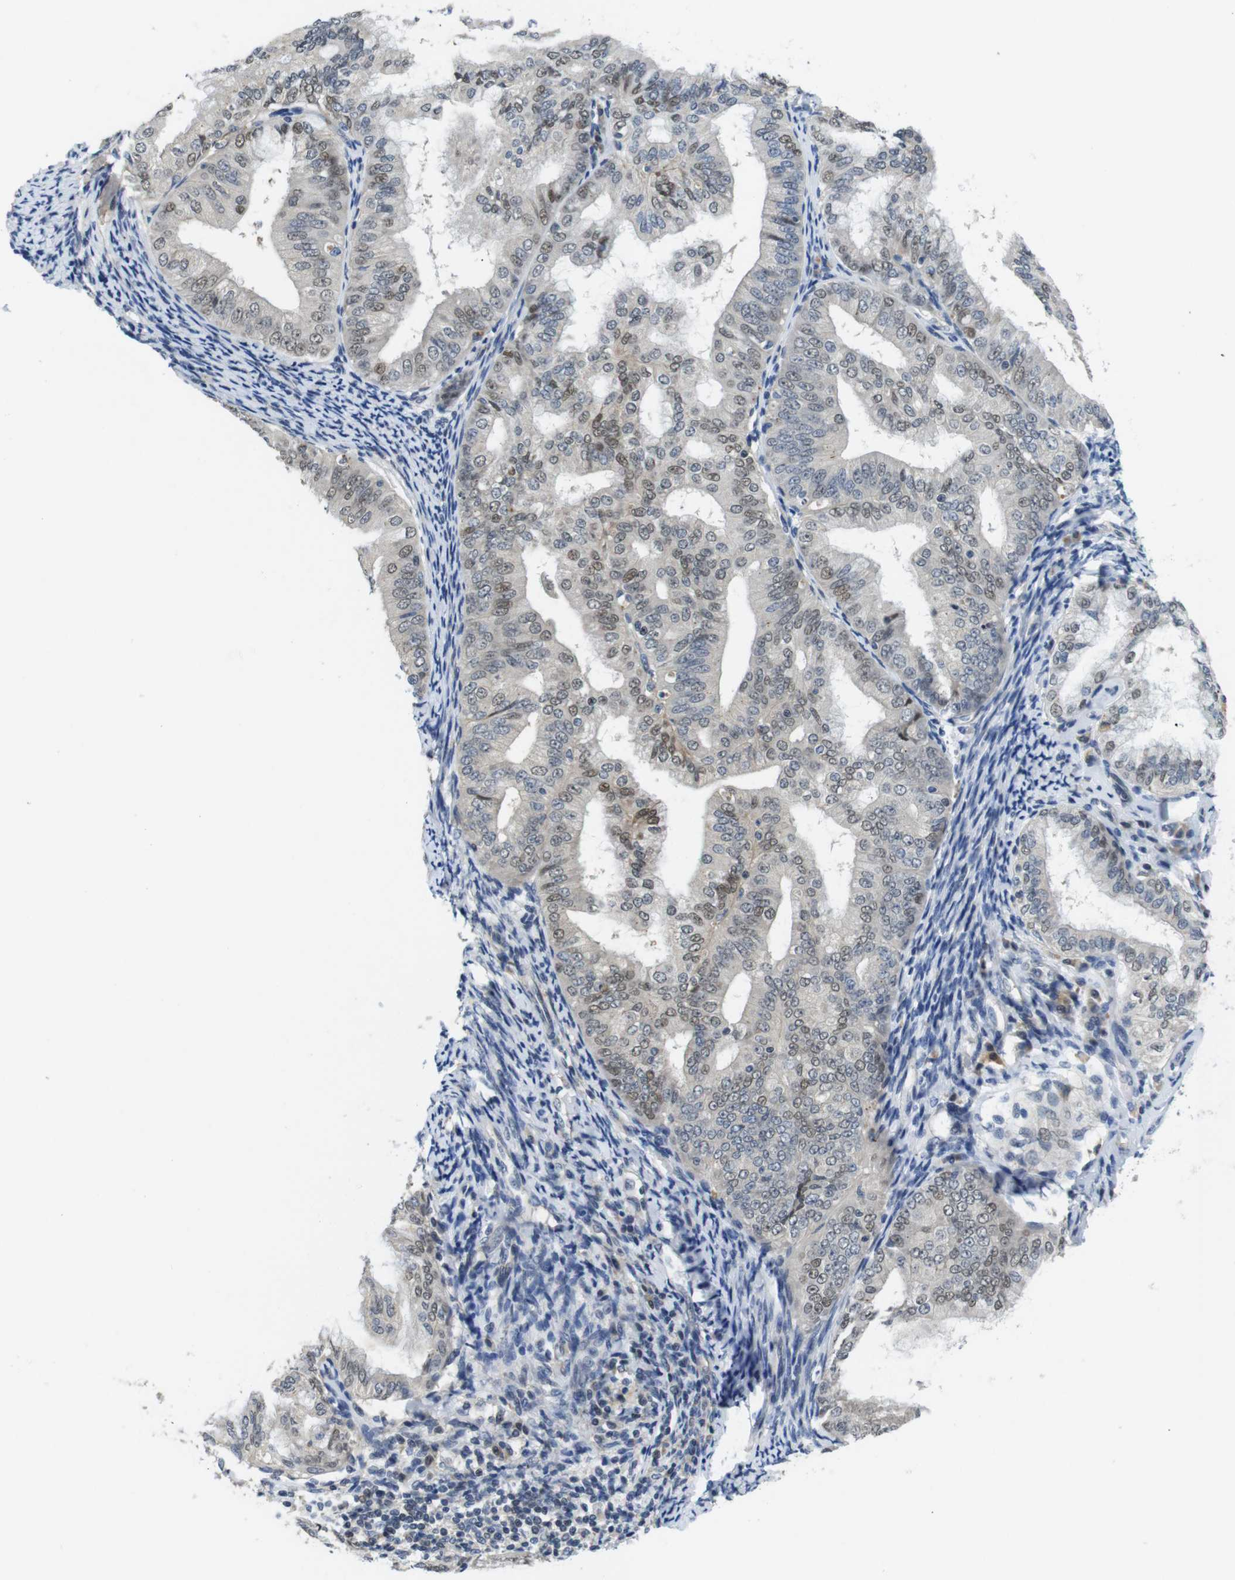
{"staining": {"intensity": "moderate", "quantity": "25%-75%", "location": "nuclear"}, "tissue": "endometrial cancer", "cell_type": "Tumor cells", "image_type": "cancer", "snomed": [{"axis": "morphology", "description": "Adenocarcinoma, NOS"}, {"axis": "topography", "description": "Endometrium"}], "caption": "Adenocarcinoma (endometrial) tissue exhibits moderate nuclear expression in about 25%-75% of tumor cells", "gene": "FNTA", "patient": {"sex": "female", "age": 63}}